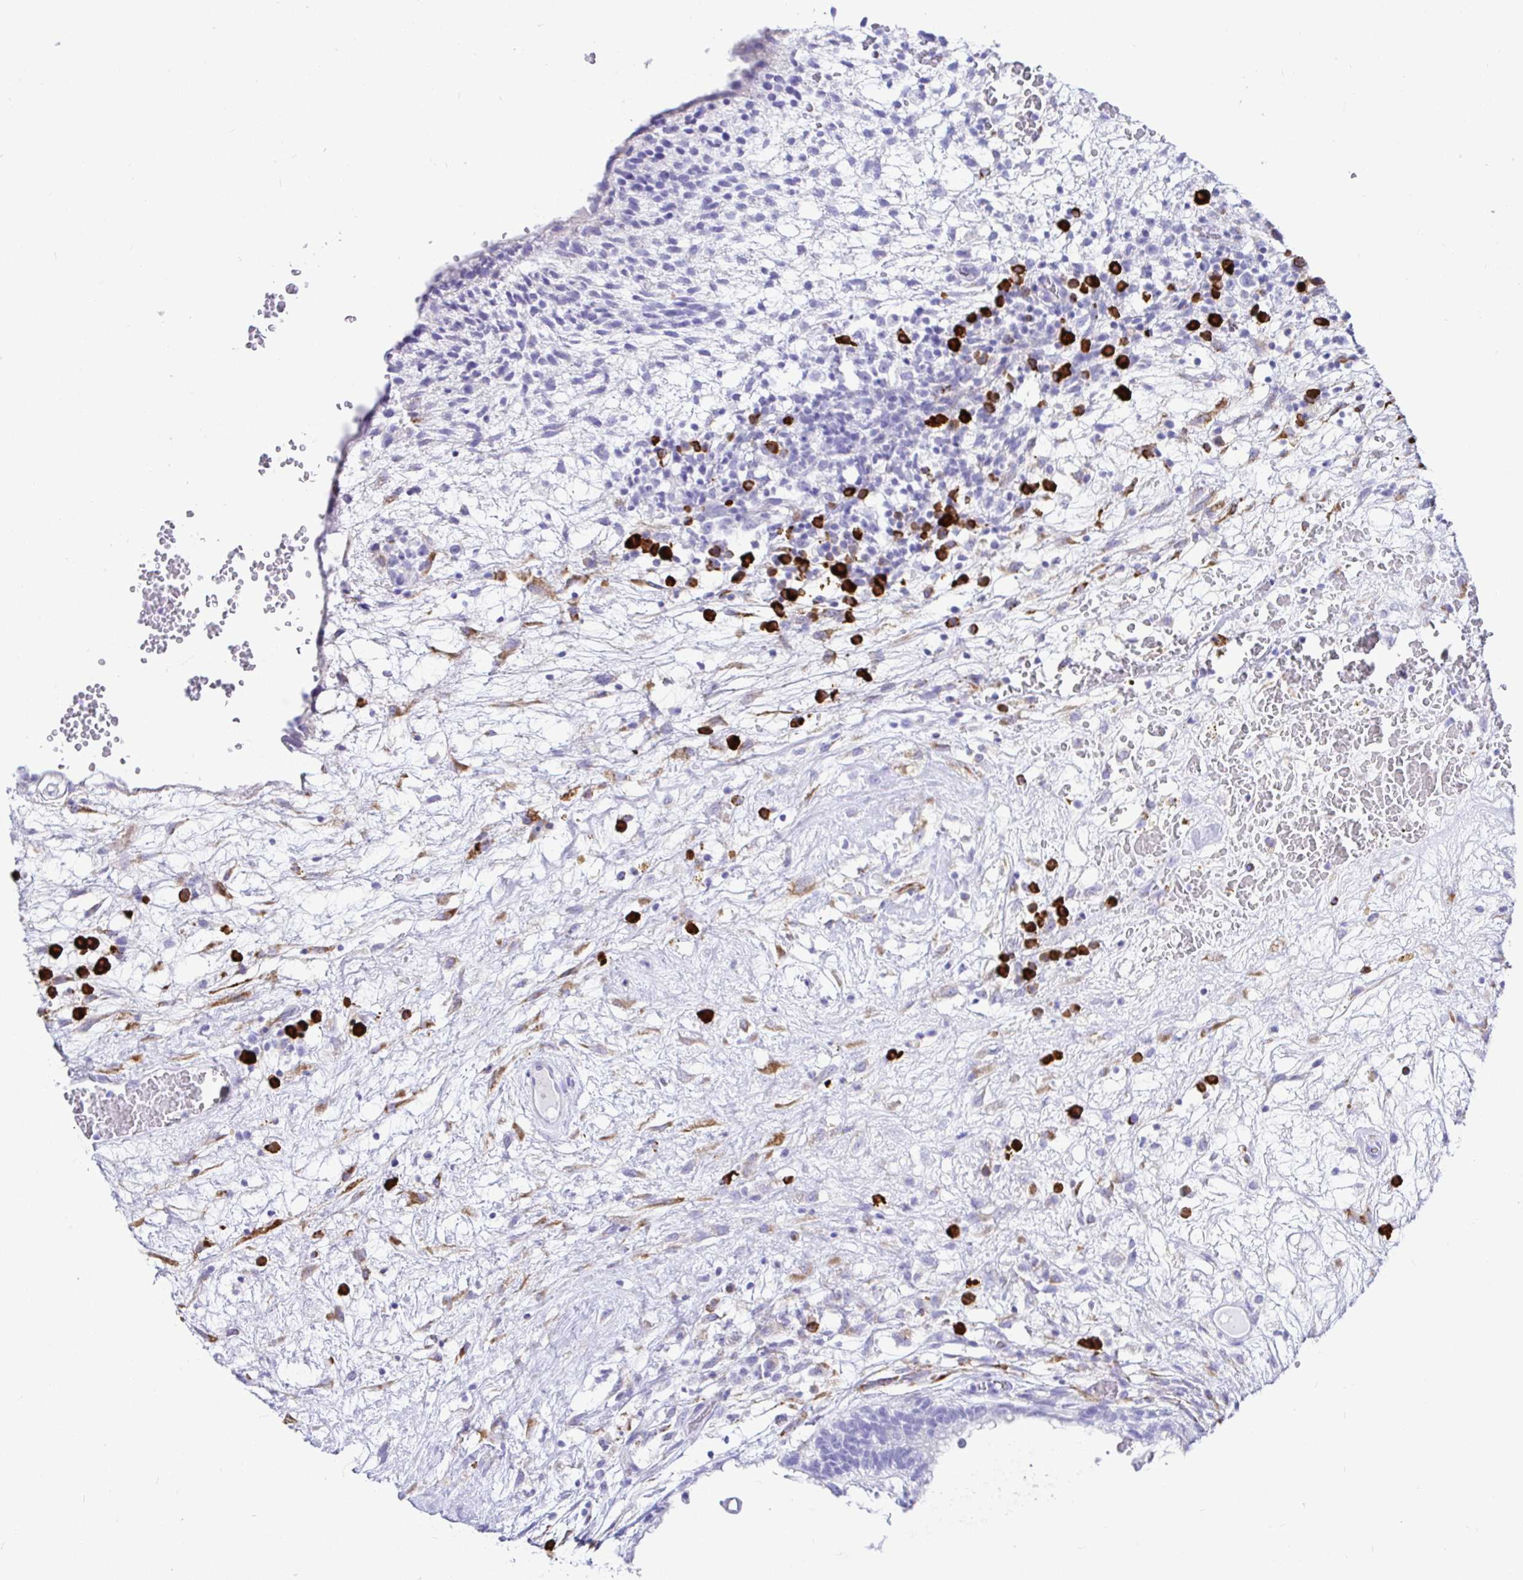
{"staining": {"intensity": "negative", "quantity": "none", "location": "none"}, "tissue": "testis cancer", "cell_type": "Tumor cells", "image_type": "cancer", "snomed": [{"axis": "morphology", "description": "Normal tissue, NOS"}, {"axis": "morphology", "description": "Carcinoma, Embryonal, NOS"}, {"axis": "topography", "description": "Testis"}], "caption": "A high-resolution image shows immunohistochemistry (IHC) staining of embryonal carcinoma (testis), which demonstrates no significant staining in tumor cells.", "gene": "CCDC62", "patient": {"sex": "male", "age": 32}}